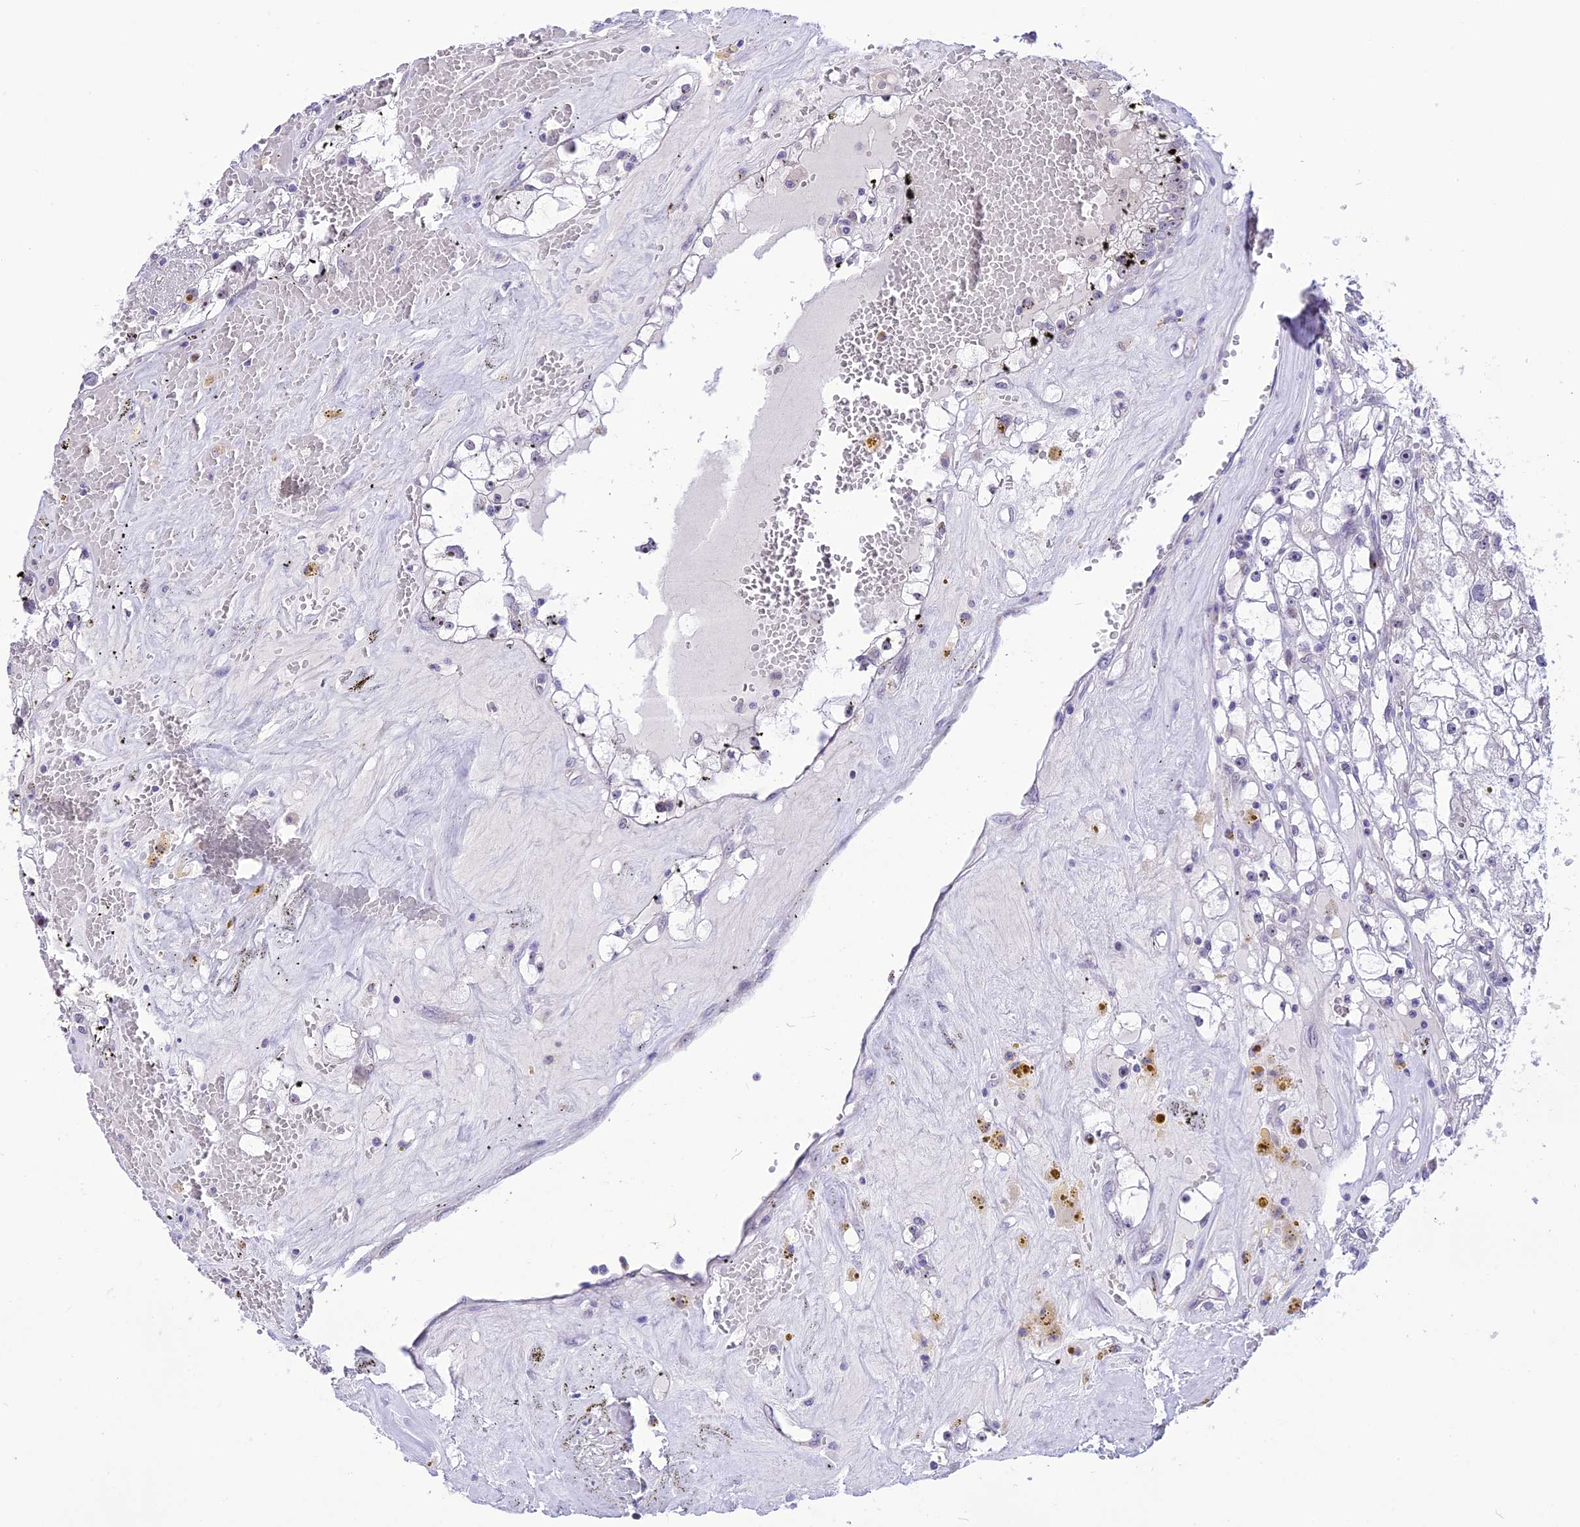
{"staining": {"intensity": "weak", "quantity": "<25%", "location": "nuclear"}, "tissue": "renal cancer", "cell_type": "Tumor cells", "image_type": "cancer", "snomed": [{"axis": "morphology", "description": "Adenocarcinoma, NOS"}, {"axis": "topography", "description": "Kidney"}], "caption": "Renal cancer was stained to show a protein in brown. There is no significant expression in tumor cells. (DAB immunohistochemistry (IHC) with hematoxylin counter stain).", "gene": "CMSS1", "patient": {"sex": "male", "age": 56}}